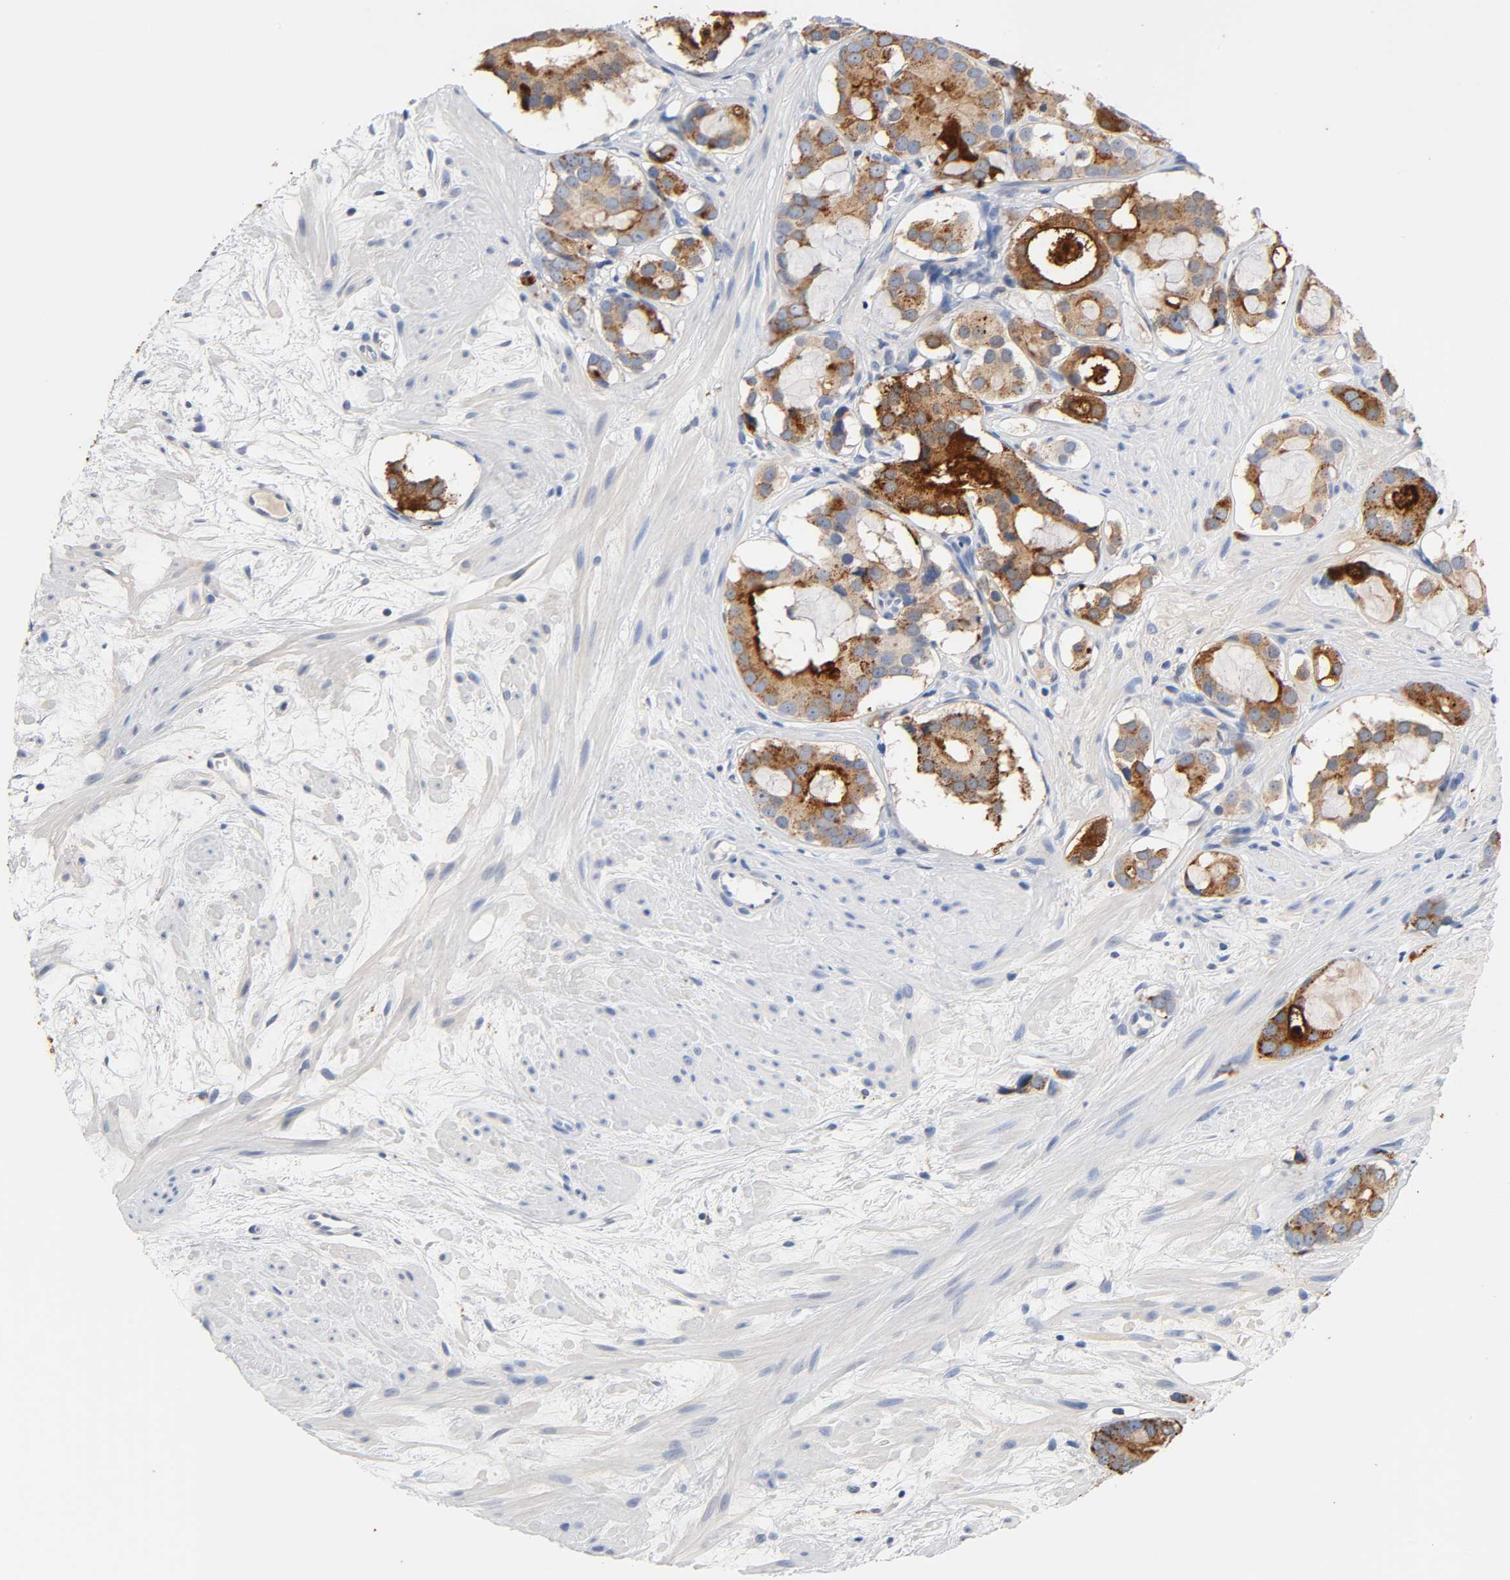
{"staining": {"intensity": "strong", "quantity": ">75%", "location": "cytoplasmic/membranous"}, "tissue": "prostate cancer", "cell_type": "Tumor cells", "image_type": "cancer", "snomed": [{"axis": "morphology", "description": "Adenocarcinoma, Low grade"}, {"axis": "topography", "description": "Prostate"}], "caption": "The histopathology image shows staining of adenocarcinoma (low-grade) (prostate), revealing strong cytoplasmic/membranous protein expression (brown color) within tumor cells.", "gene": "ACP3", "patient": {"sex": "male", "age": 57}}